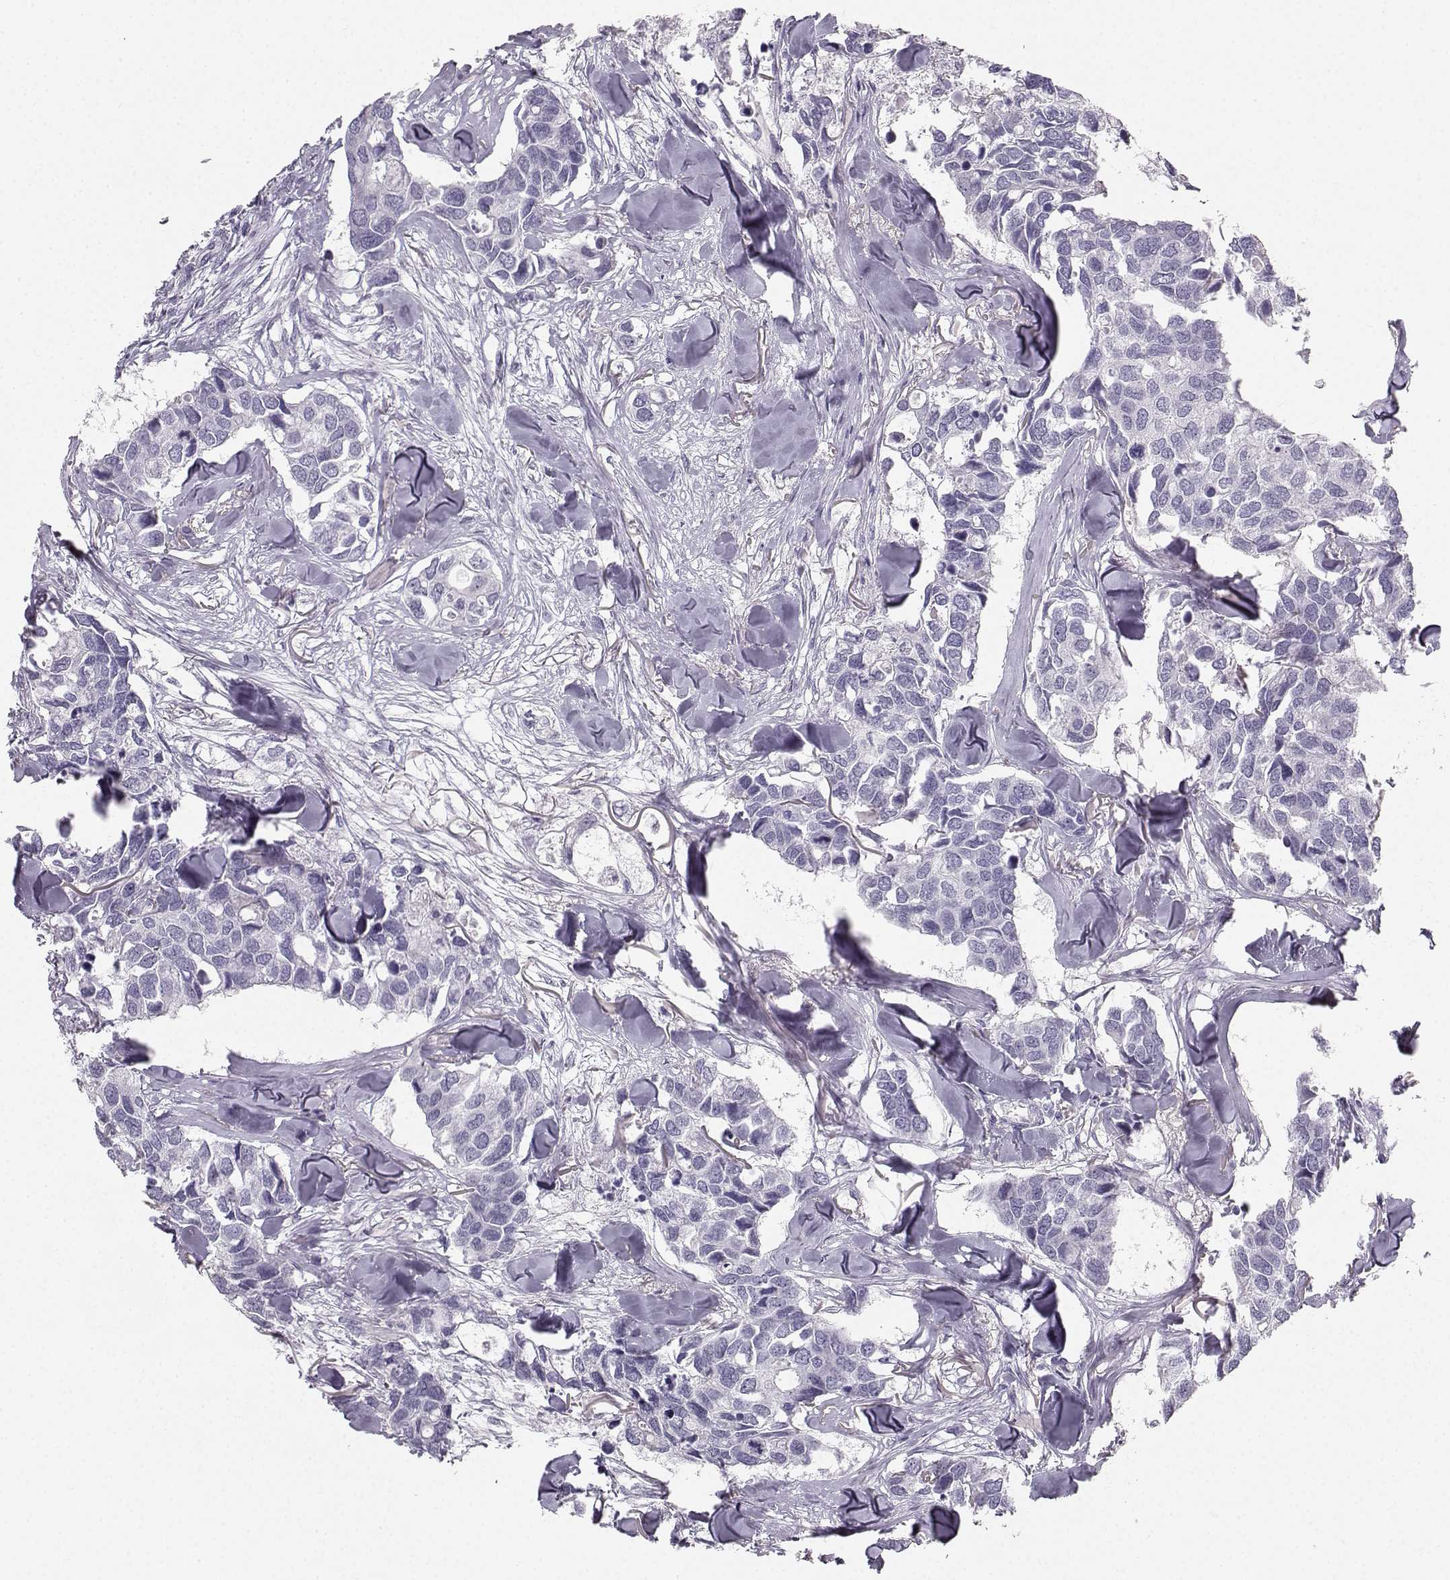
{"staining": {"intensity": "negative", "quantity": "none", "location": "none"}, "tissue": "breast cancer", "cell_type": "Tumor cells", "image_type": "cancer", "snomed": [{"axis": "morphology", "description": "Duct carcinoma"}, {"axis": "topography", "description": "Breast"}], "caption": "DAB (3,3'-diaminobenzidine) immunohistochemical staining of human breast cancer shows no significant staining in tumor cells.", "gene": "CASR", "patient": {"sex": "female", "age": 83}}